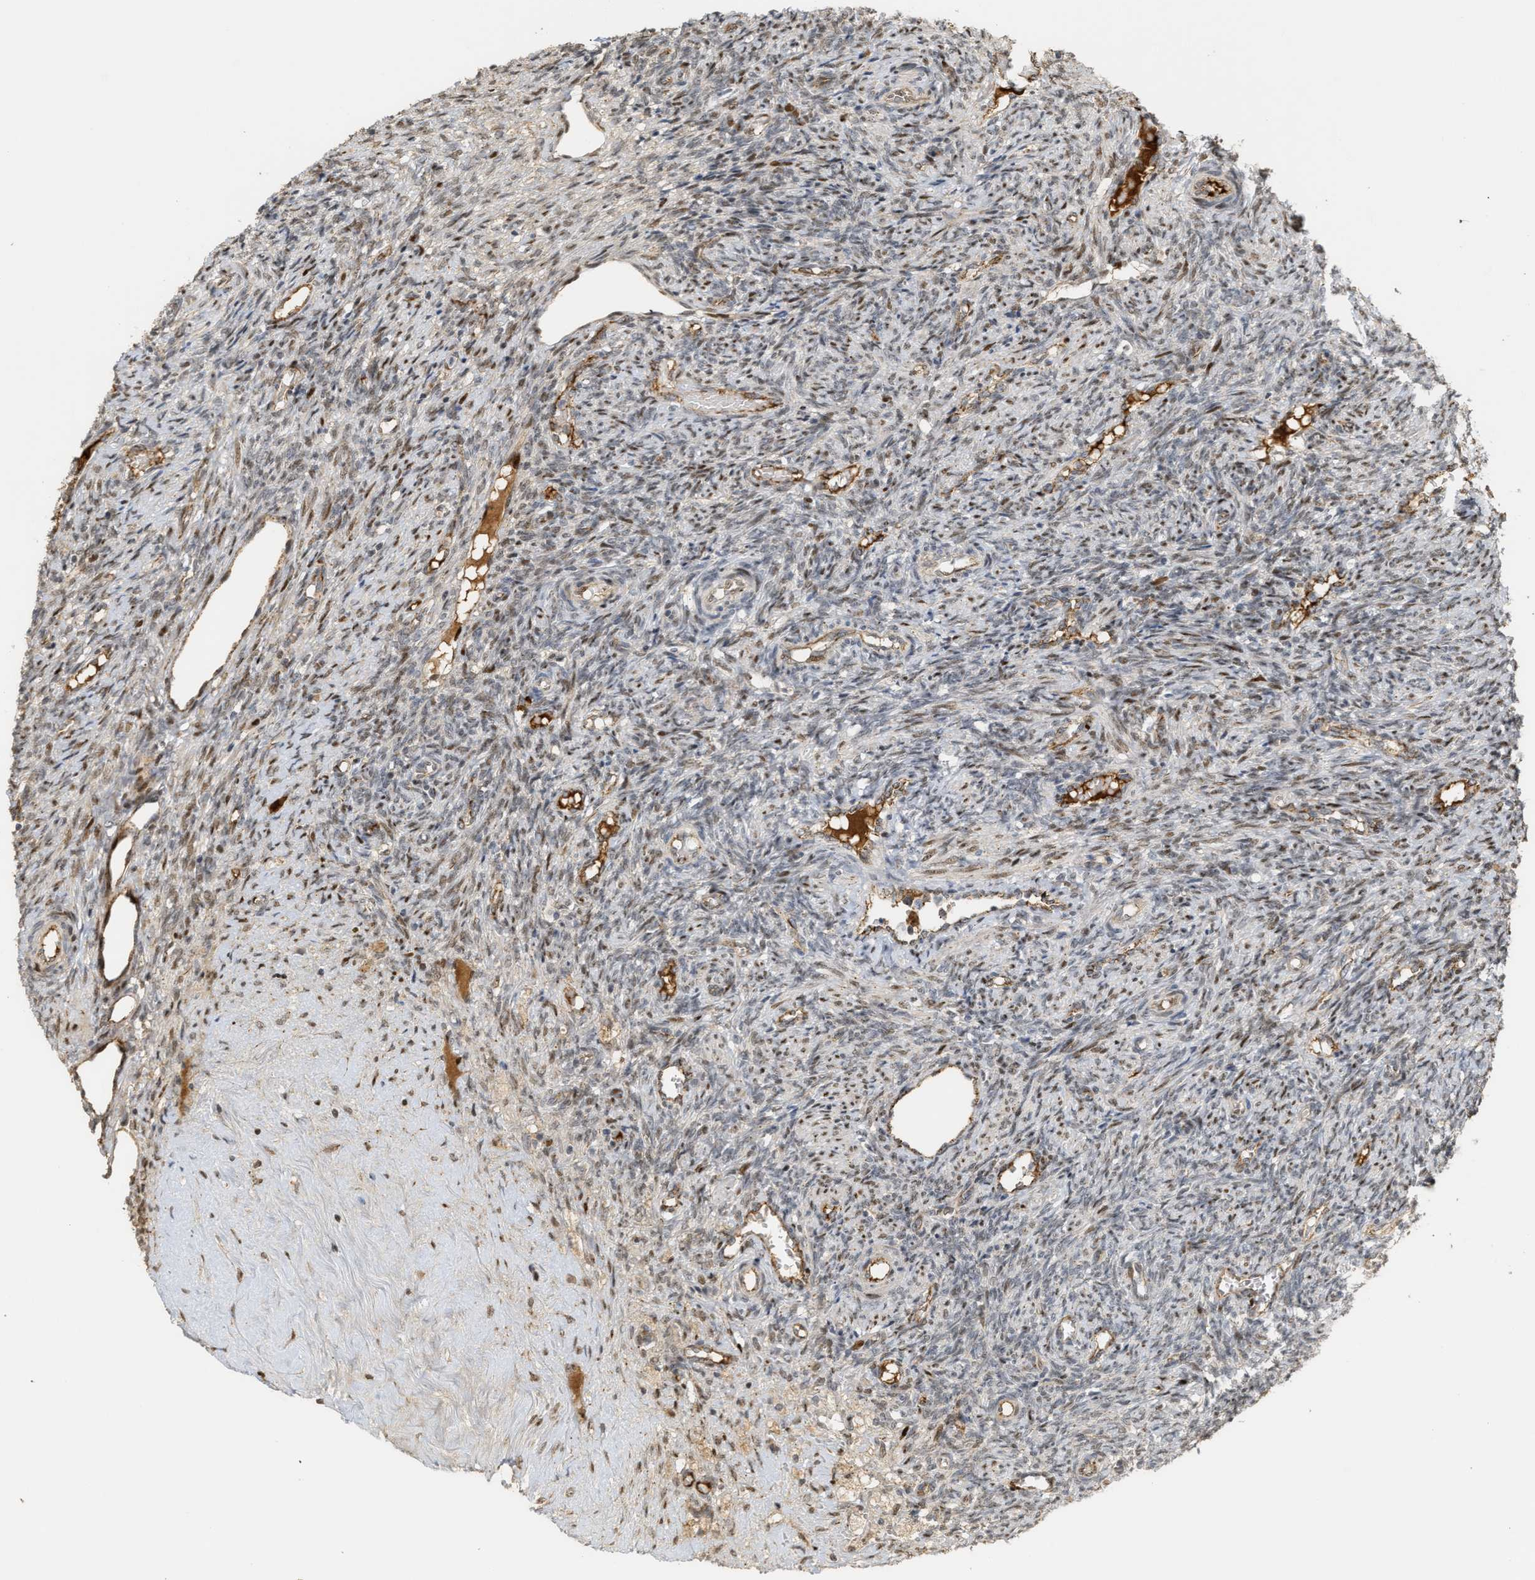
{"staining": {"intensity": "moderate", "quantity": ">75%", "location": "cytoplasmic/membranous"}, "tissue": "ovary", "cell_type": "Follicle cells", "image_type": "normal", "snomed": [{"axis": "morphology", "description": "Normal tissue, NOS"}, {"axis": "topography", "description": "Ovary"}], "caption": "Ovary stained with immunohistochemistry (IHC) shows moderate cytoplasmic/membranous positivity in about >75% of follicle cells. (DAB IHC with brightfield microscopy, high magnification).", "gene": "ZFAND5", "patient": {"sex": "female", "age": 41}}